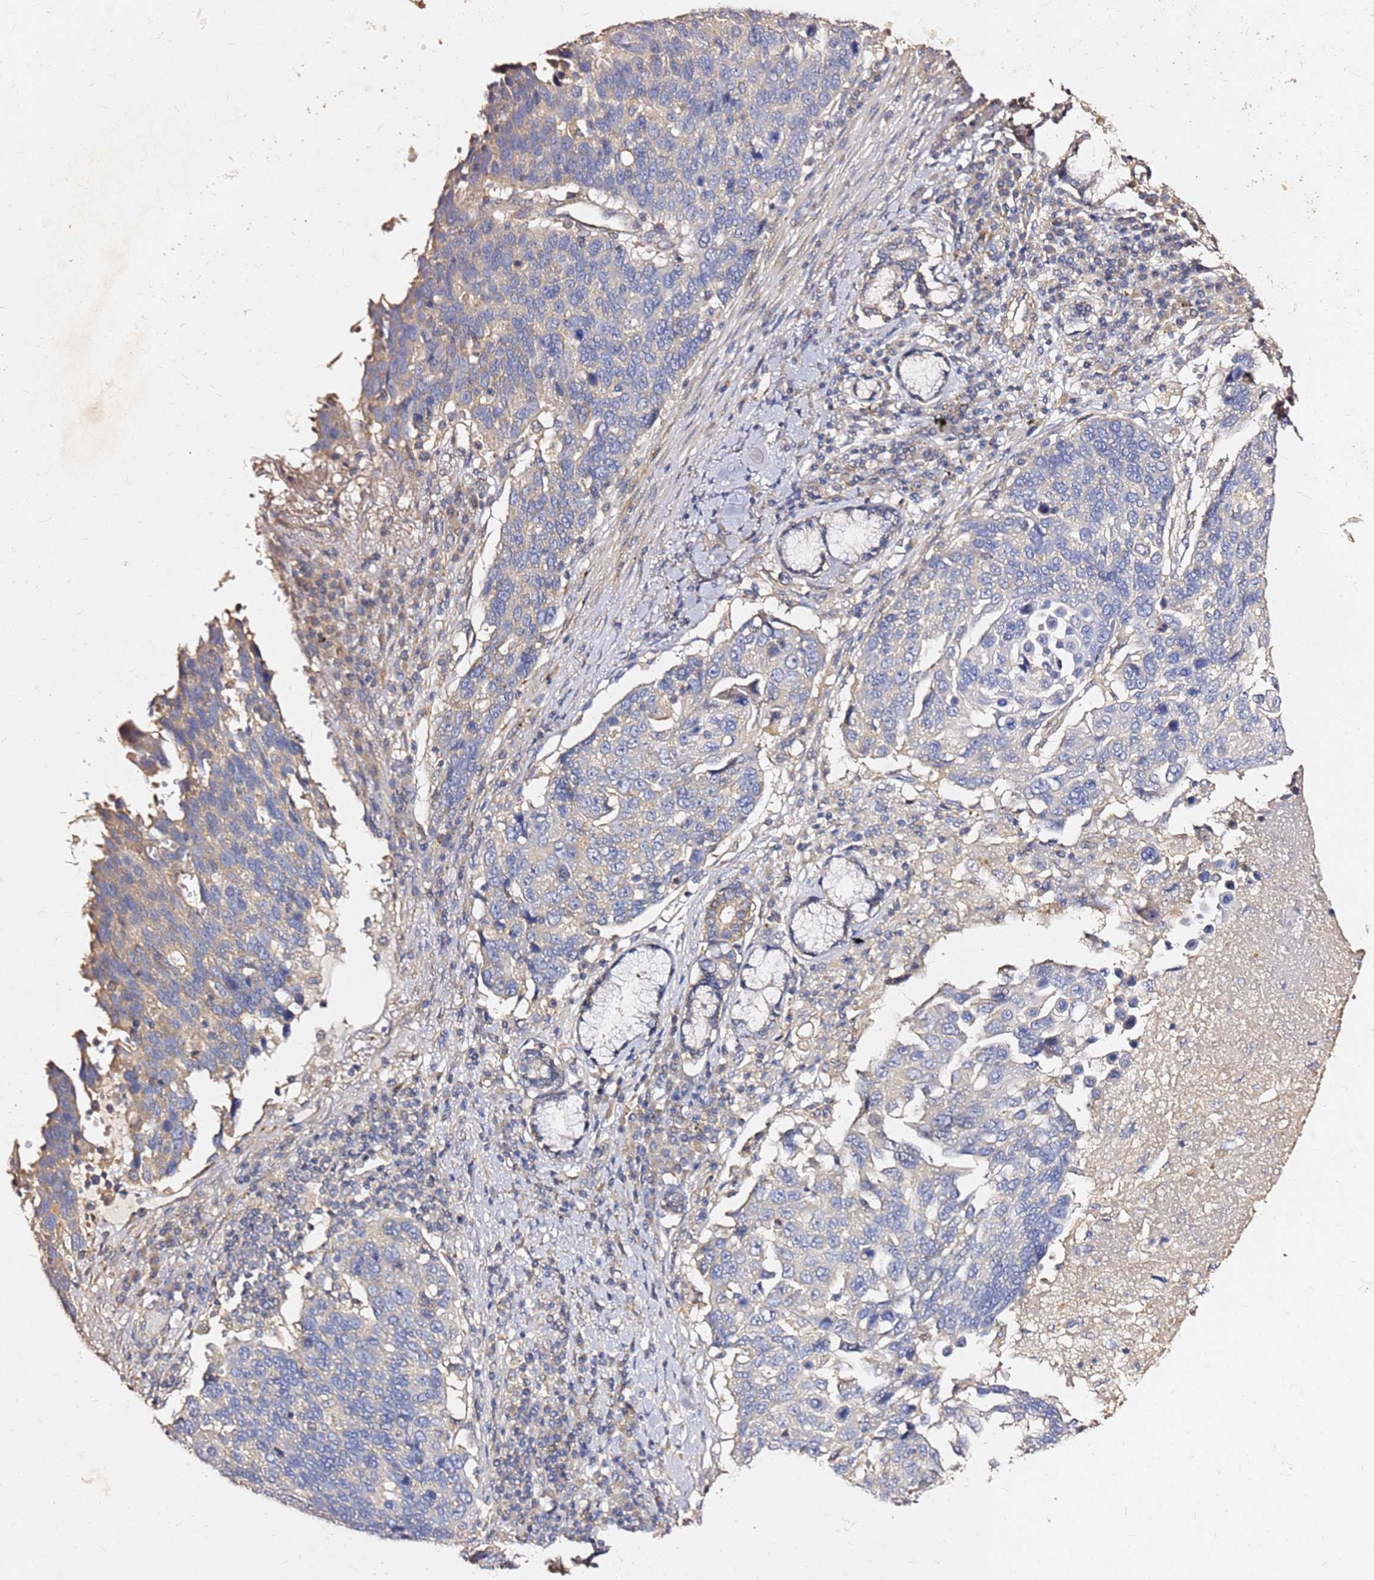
{"staining": {"intensity": "weak", "quantity": "<25%", "location": "cytoplasmic/membranous"}, "tissue": "lung cancer", "cell_type": "Tumor cells", "image_type": "cancer", "snomed": [{"axis": "morphology", "description": "Squamous cell carcinoma, NOS"}, {"axis": "topography", "description": "Lung"}], "caption": "A high-resolution histopathology image shows immunohistochemistry staining of lung squamous cell carcinoma, which reveals no significant positivity in tumor cells.", "gene": "EXD3", "patient": {"sex": "male", "age": 66}}